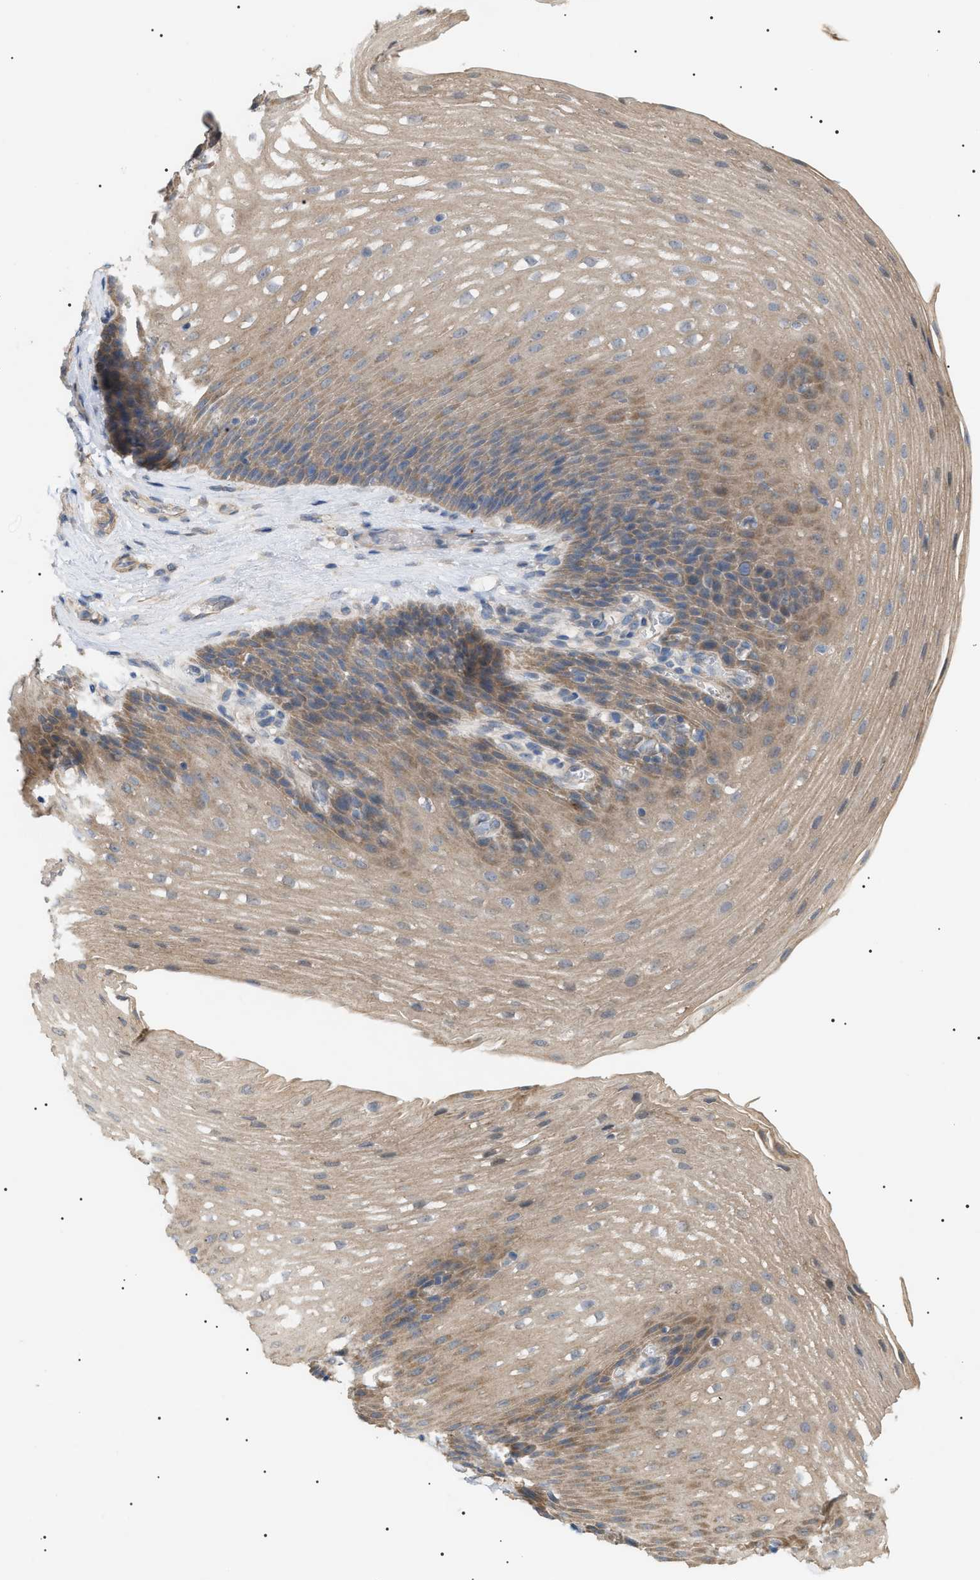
{"staining": {"intensity": "moderate", "quantity": ">75%", "location": "cytoplasmic/membranous"}, "tissue": "esophagus", "cell_type": "Squamous epithelial cells", "image_type": "normal", "snomed": [{"axis": "morphology", "description": "Normal tissue, NOS"}, {"axis": "topography", "description": "Esophagus"}], "caption": "IHC micrograph of unremarkable esophagus stained for a protein (brown), which shows medium levels of moderate cytoplasmic/membranous staining in about >75% of squamous epithelial cells.", "gene": "IRS2", "patient": {"sex": "male", "age": 48}}